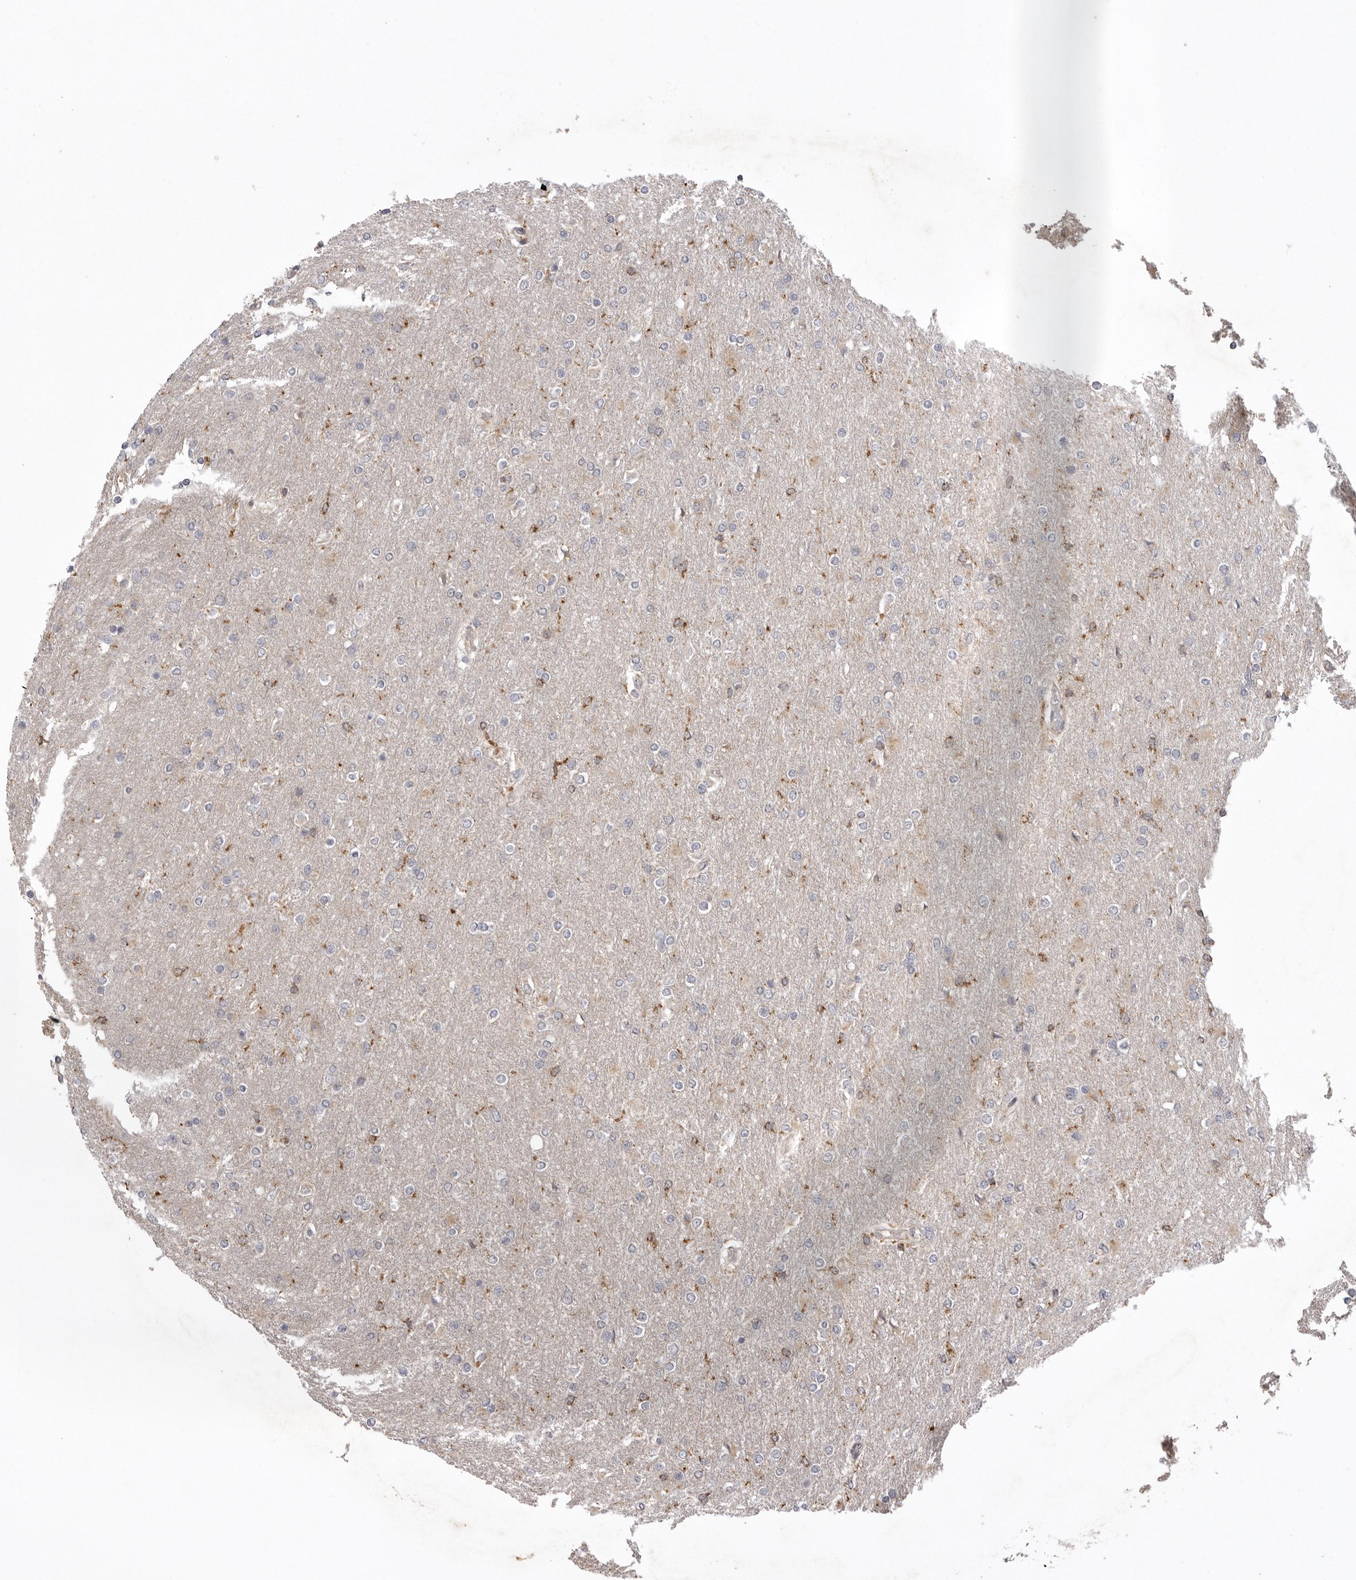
{"staining": {"intensity": "negative", "quantity": "none", "location": "none"}, "tissue": "glioma", "cell_type": "Tumor cells", "image_type": "cancer", "snomed": [{"axis": "morphology", "description": "Glioma, malignant, High grade"}, {"axis": "topography", "description": "Cerebral cortex"}], "caption": "This histopathology image is of glioma stained with immunohistochemistry (IHC) to label a protein in brown with the nuclei are counter-stained blue. There is no positivity in tumor cells. (Stains: DAB immunohistochemistry (IHC) with hematoxylin counter stain, Microscopy: brightfield microscopy at high magnification).", "gene": "TLR3", "patient": {"sex": "female", "age": 36}}